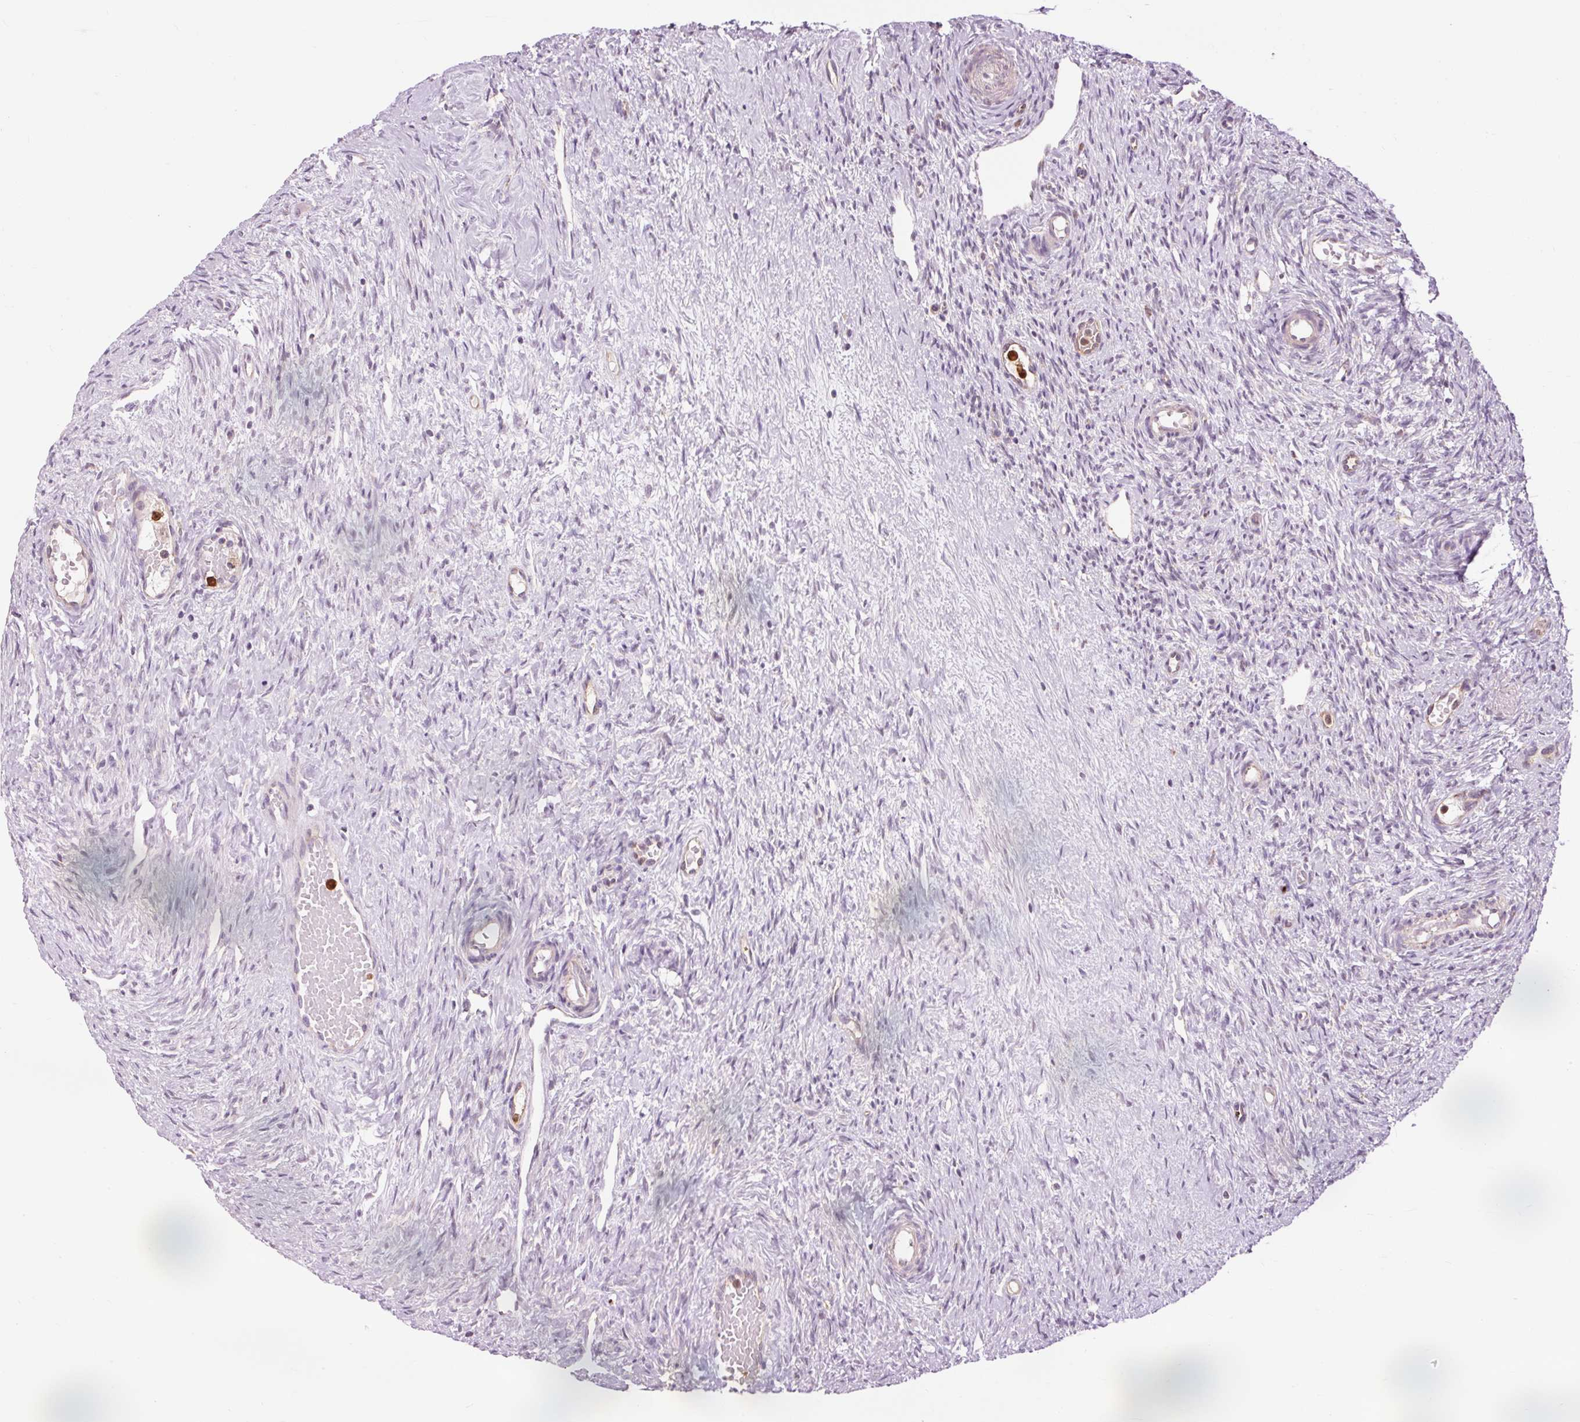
{"staining": {"intensity": "moderate", "quantity": ">75%", "location": "cytoplasmic/membranous"}, "tissue": "ovary", "cell_type": "Follicle cells", "image_type": "normal", "snomed": [{"axis": "morphology", "description": "Normal tissue, NOS"}, {"axis": "topography", "description": "Ovary"}], "caption": "IHC photomicrograph of benign ovary: ovary stained using immunohistochemistry exhibits medium levels of moderate protein expression localized specifically in the cytoplasmic/membranous of follicle cells, appearing as a cytoplasmic/membranous brown color.", "gene": "PRDX5", "patient": {"sex": "female", "age": 51}}